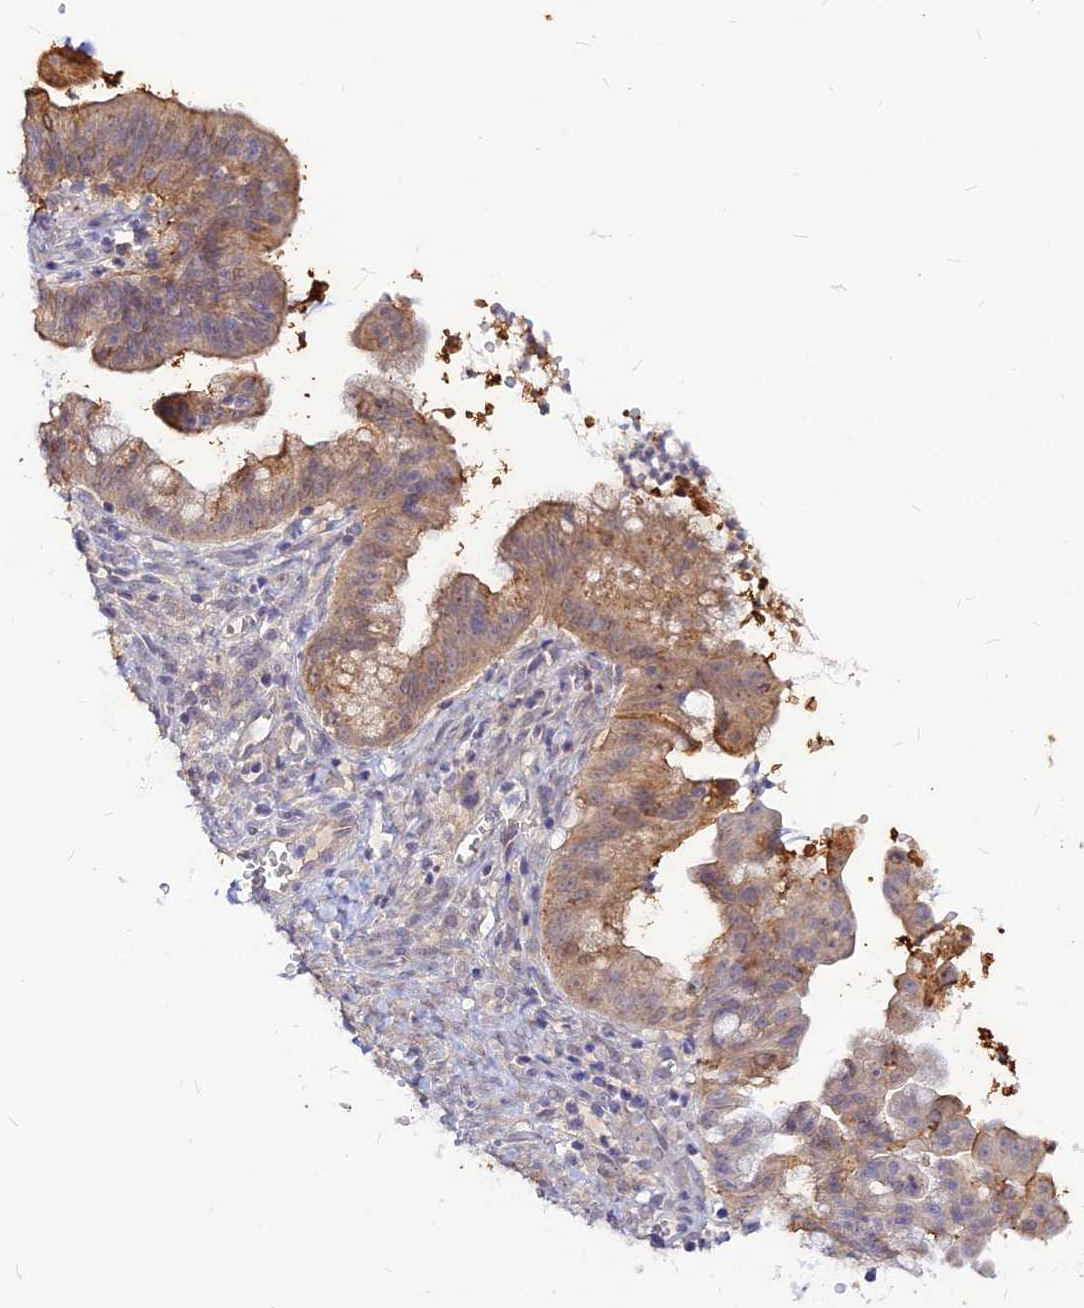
{"staining": {"intensity": "moderate", "quantity": ">75%", "location": "cytoplasmic/membranous"}, "tissue": "ovarian cancer", "cell_type": "Tumor cells", "image_type": "cancer", "snomed": [{"axis": "morphology", "description": "Cystadenocarcinoma, mucinous, NOS"}, {"axis": "topography", "description": "Ovary"}], "caption": "High-magnification brightfield microscopy of ovarian cancer stained with DAB (3,3'-diaminobenzidine) (brown) and counterstained with hematoxylin (blue). tumor cells exhibit moderate cytoplasmic/membranous positivity is appreciated in approximately>75% of cells.", "gene": "CZIB", "patient": {"sex": "female", "age": 70}}